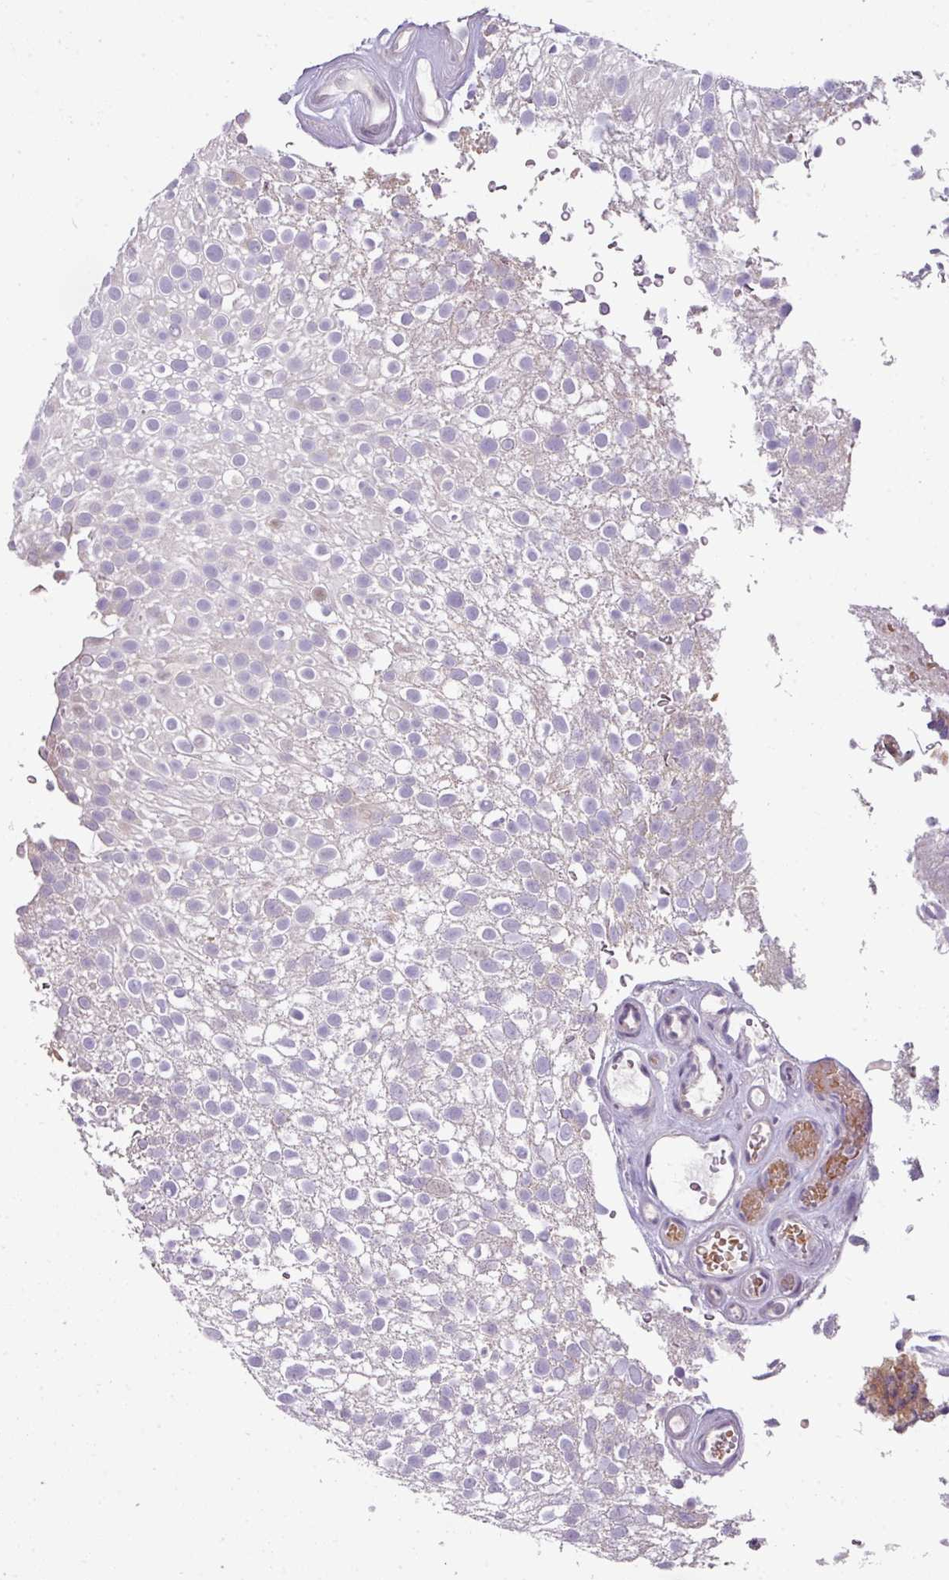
{"staining": {"intensity": "moderate", "quantity": "<25%", "location": "nuclear"}, "tissue": "urothelial cancer", "cell_type": "Tumor cells", "image_type": "cancer", "snomed": [{"axis": "morphology", "description": "Urothelial carcinoma, Low grade"}, {"axis": "topography", "description": "Urinary bladder"}], "caption": "This is a photomicrograph of immunohistochemistry (IHC) staining of urothelial cancer, which shows moderate positivity in the nuclear of tumor cells.", "gene": "STAT5A", "patient": {"sex": "male", "age": 78}}